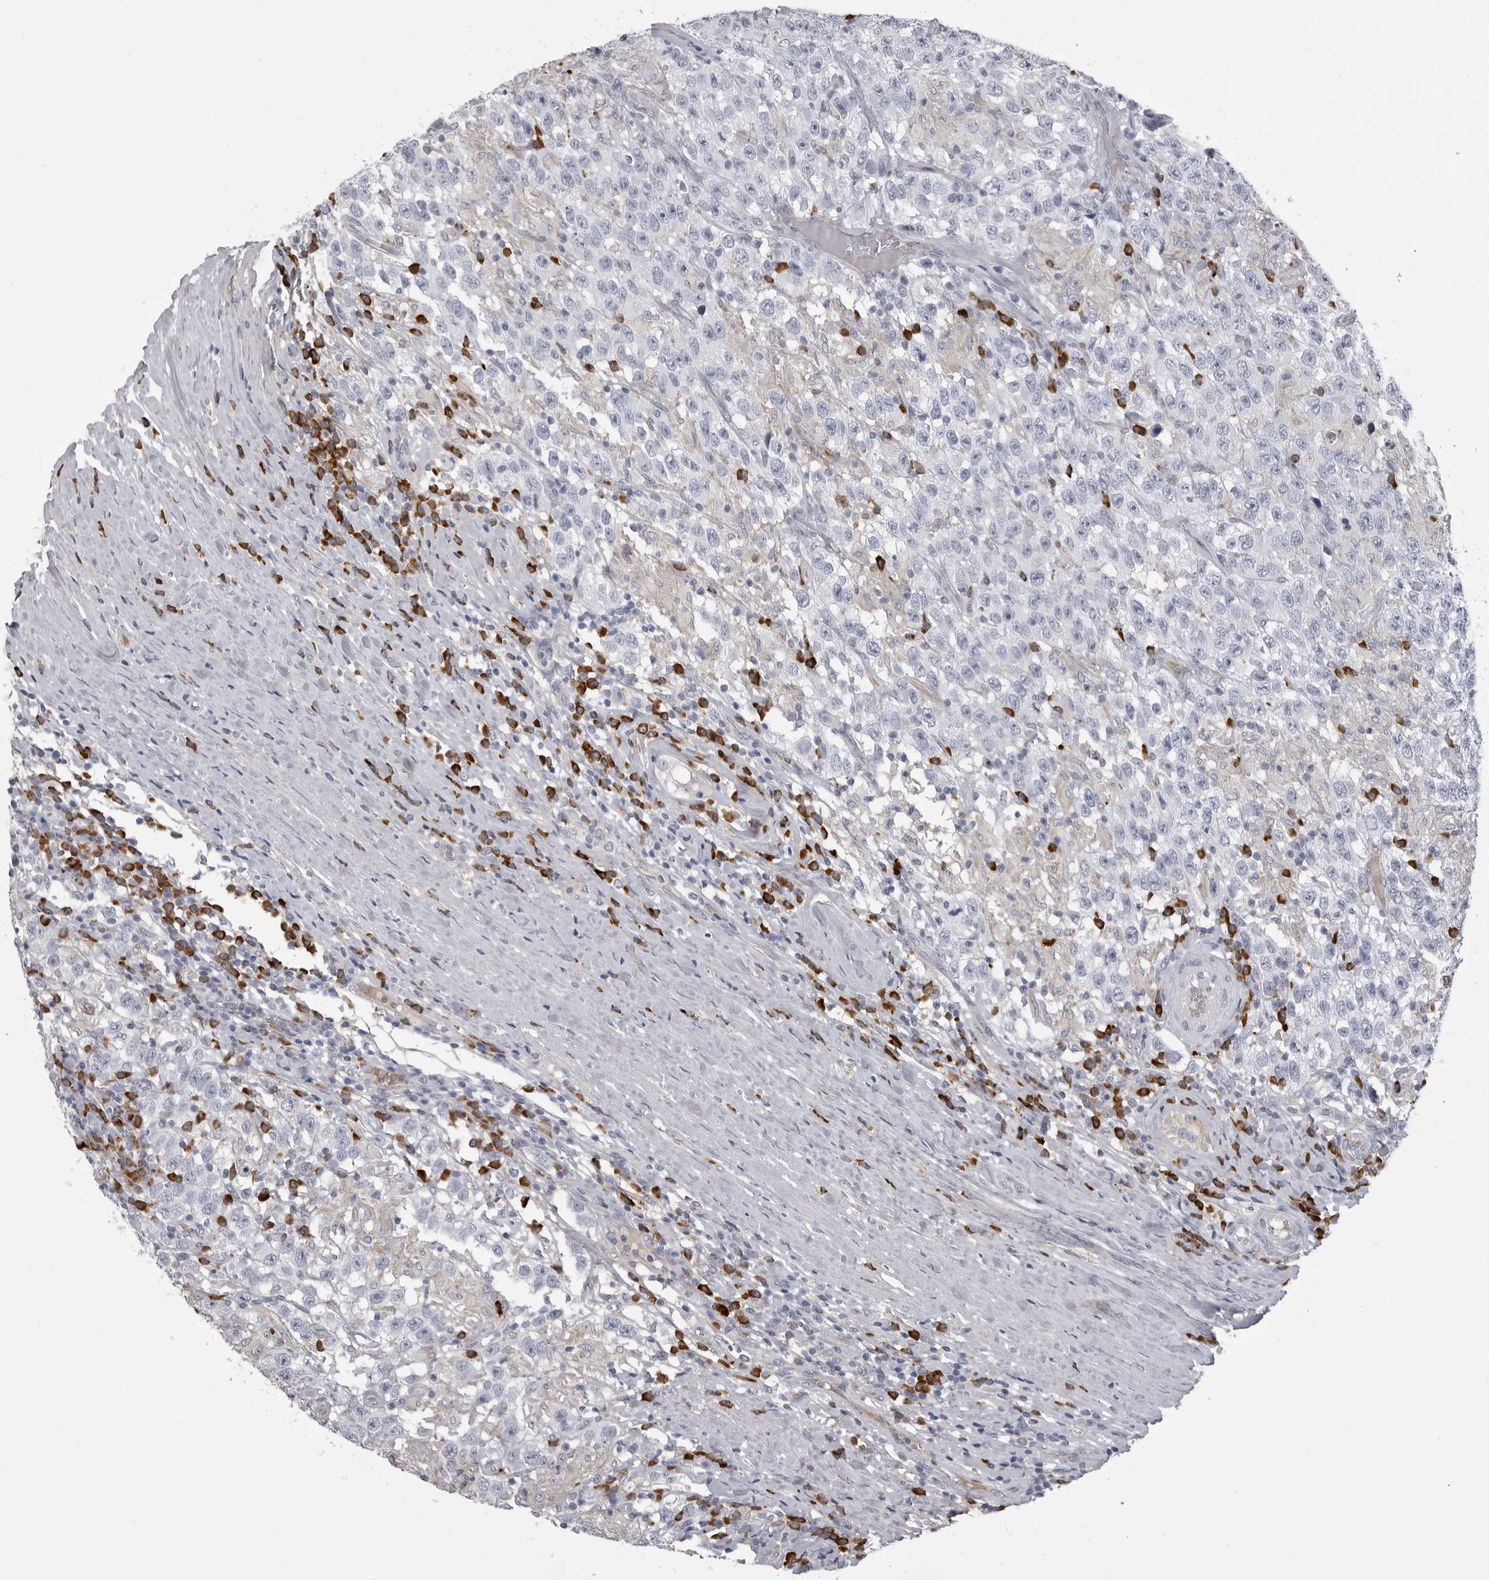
{"staining": {"intensity": "negative", "quantity": "none", "location": "none"}, "tissue": "testis cancer", "cell_type": "Tumor cells", "image_type": "cancer", "snomed": [{"axis": "morphology", "description": "Seminoma, NOS"}, {"axis": "topography", "description": "Testis"}], "caption": "A histopathology image of human testis seminoma is negative for staining in tumor cells.", "gene": "FKBP2", "patient": {"sex": "male", "age": 41}}